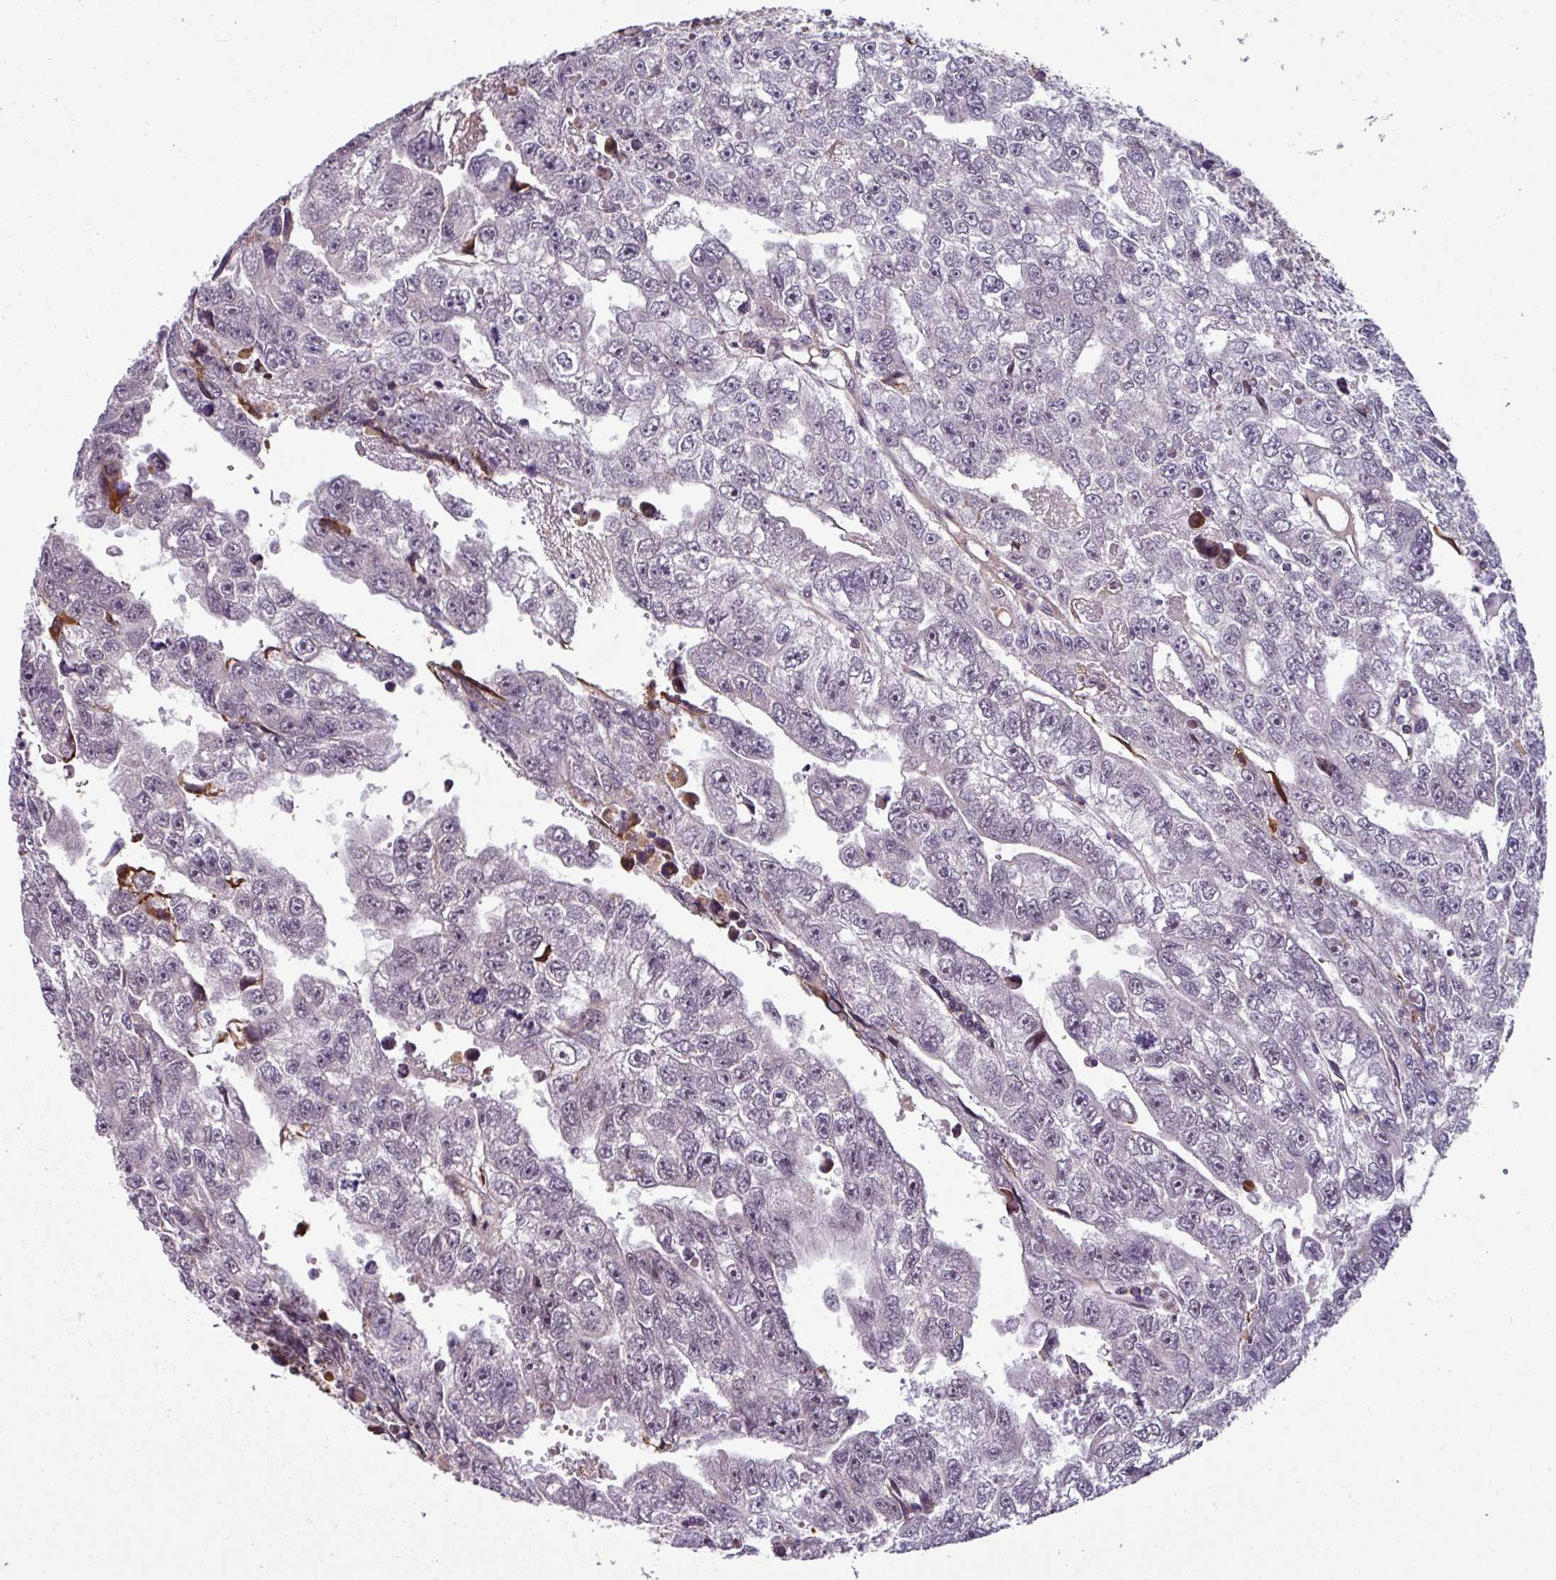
{"staining": {"intensity": "negative", "quantity": "none", "location": "none"}, "tissue": "testis cancer", "cell_type": "Tumor cells", "image_type": "cancer", "snomed": [{"axis": "morphology", "description": "Carcinoma, Embryonal, NOS"}, {"axis": "topography", "description": "Testis"}], "caption": "A histopathology image of human embryonal carcinoma (testis) is negative for staining in tumor cells.", "gene": "PRELID3B", "patient": {"sex": "male", "age": 20}}